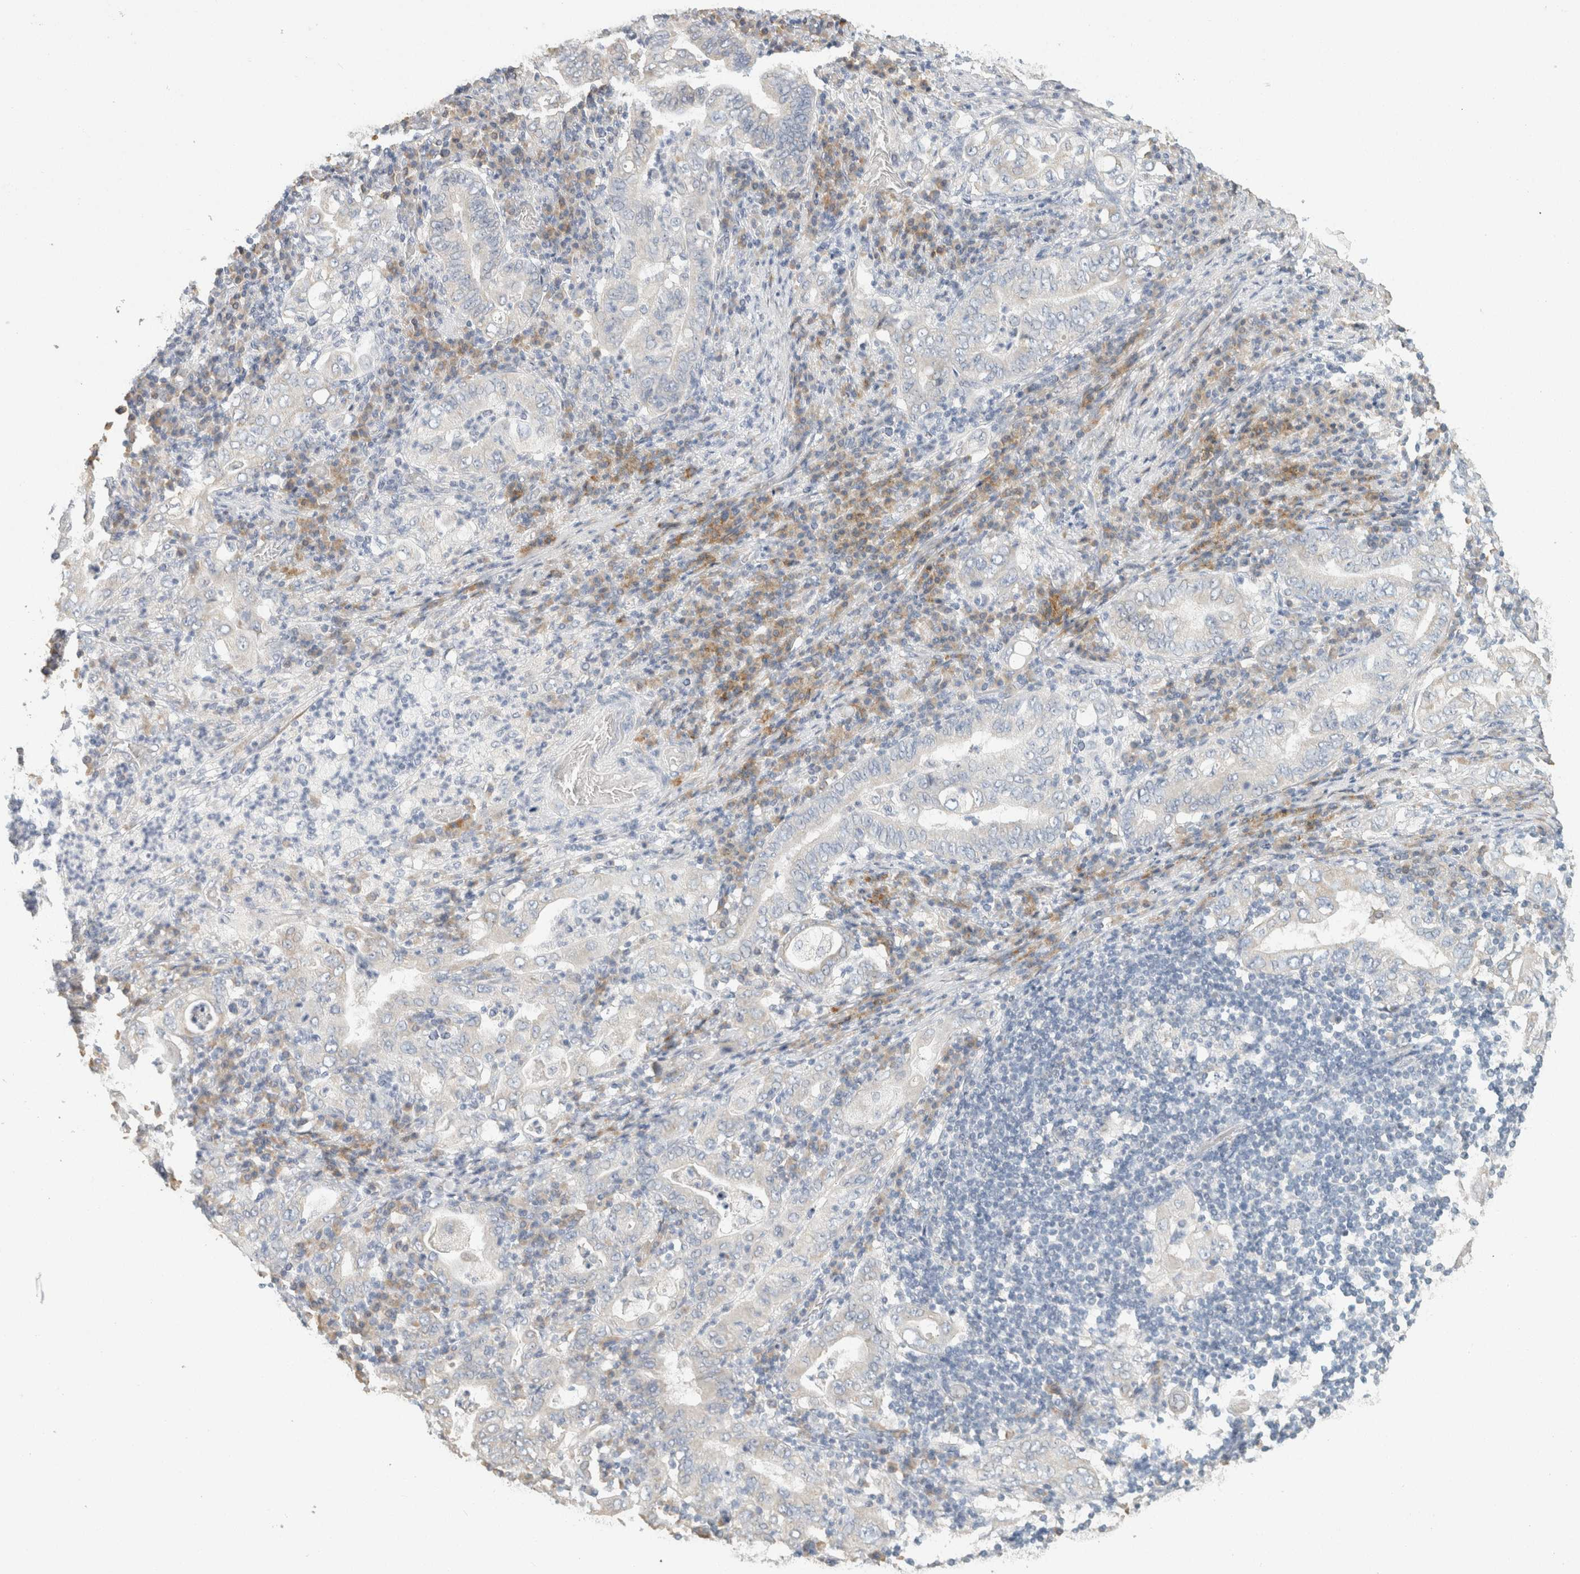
{"staining": {"intensity": "negative", "quantity": "none", "location": "none"}, "tissue": "stomach cancer", "cell_type": "Tumor cells", "image_type": "cancer", "snomed": [{"axis": "morphology", "description": "Normal tissue, NOS"}, {"axis": "morphology", "description": "Adenocarcinoma, NOS"}, {"axis": "topography", "description": "Esophagus"}, {"axis": "topography", "description": "Stomach, upper"}, {"axis": "topography", "description": "Peripheral nerve tissue"}], "caption": "Stomach cancer was stained to show a protein in brown. There is no significant staining in tumor cells.", "gene": "NEFM", "patient": {"sex": "male", "age": 62}}